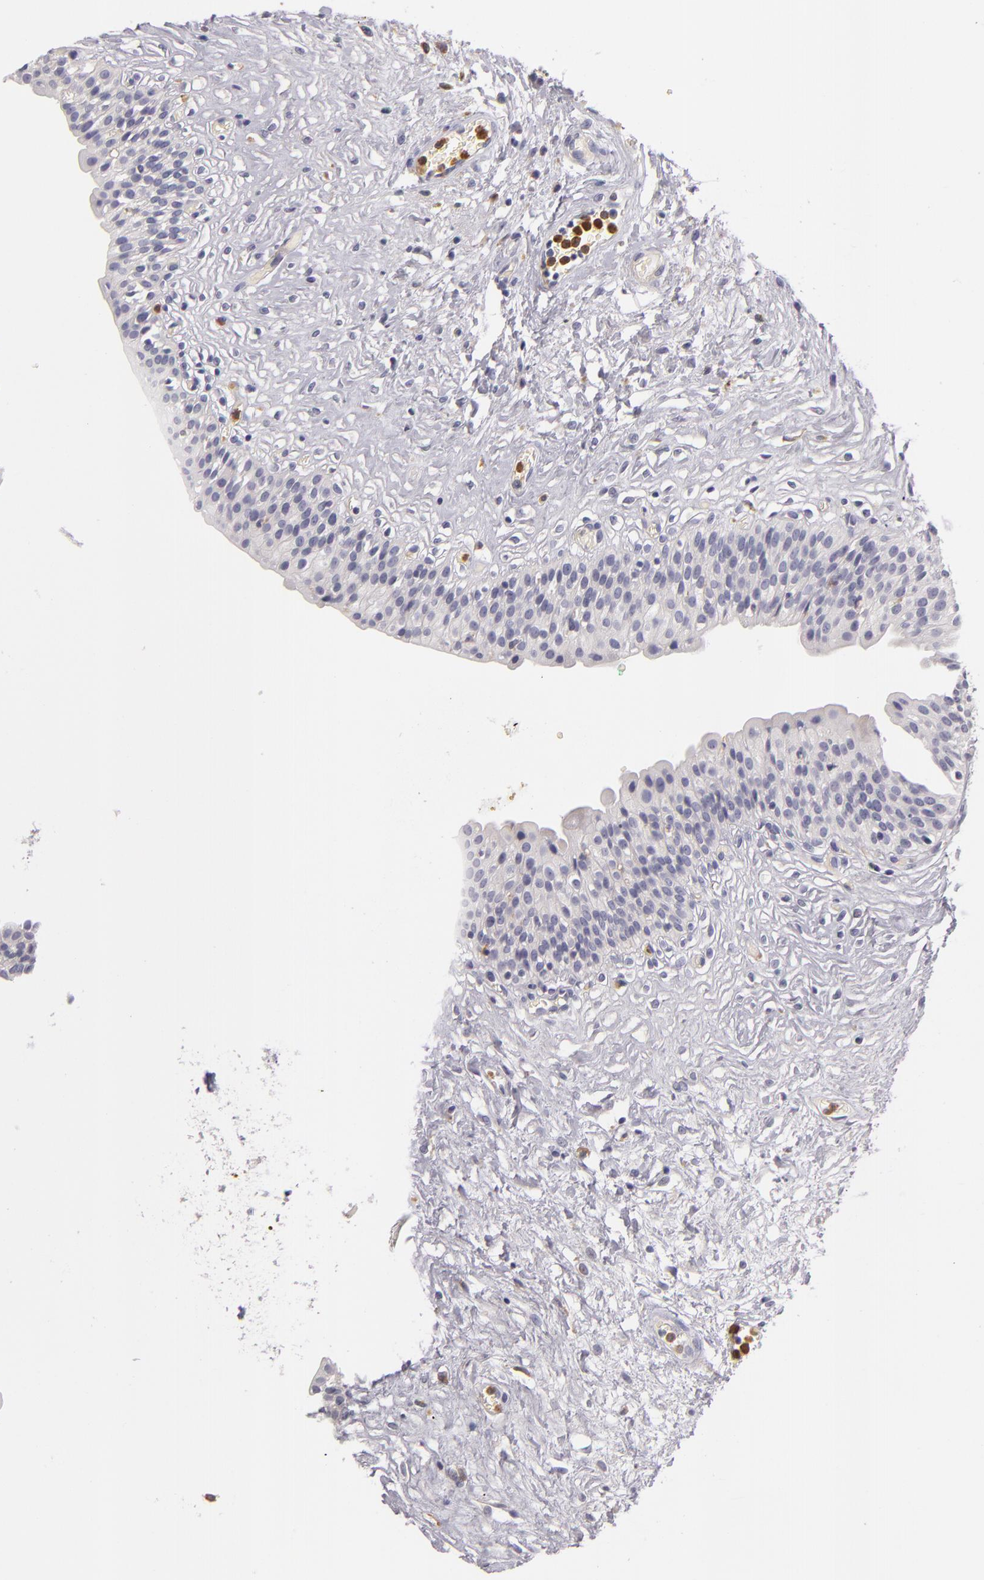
{"staining": {"intensity": "weak", "quantity": "<25%", "location": "cytoplasmic/membranous"}, "tissue": "urinary bladder", "cell_type": "Urothelial cells", "image_type": "normal", "snomed": [{"axis": "morphology", "description": "Adenocarcinoma, NOS"}, {"axis": "topography", "description": "Urinary bladder"}], "caption": "Immunohistochemistry micrograph of unremarkable human urinary bladder stained for a protein (brown), which demonstrates no staining in urothelial cells.", "gene": "TLR8", "patient": {"sex": "male", "age": 61}}